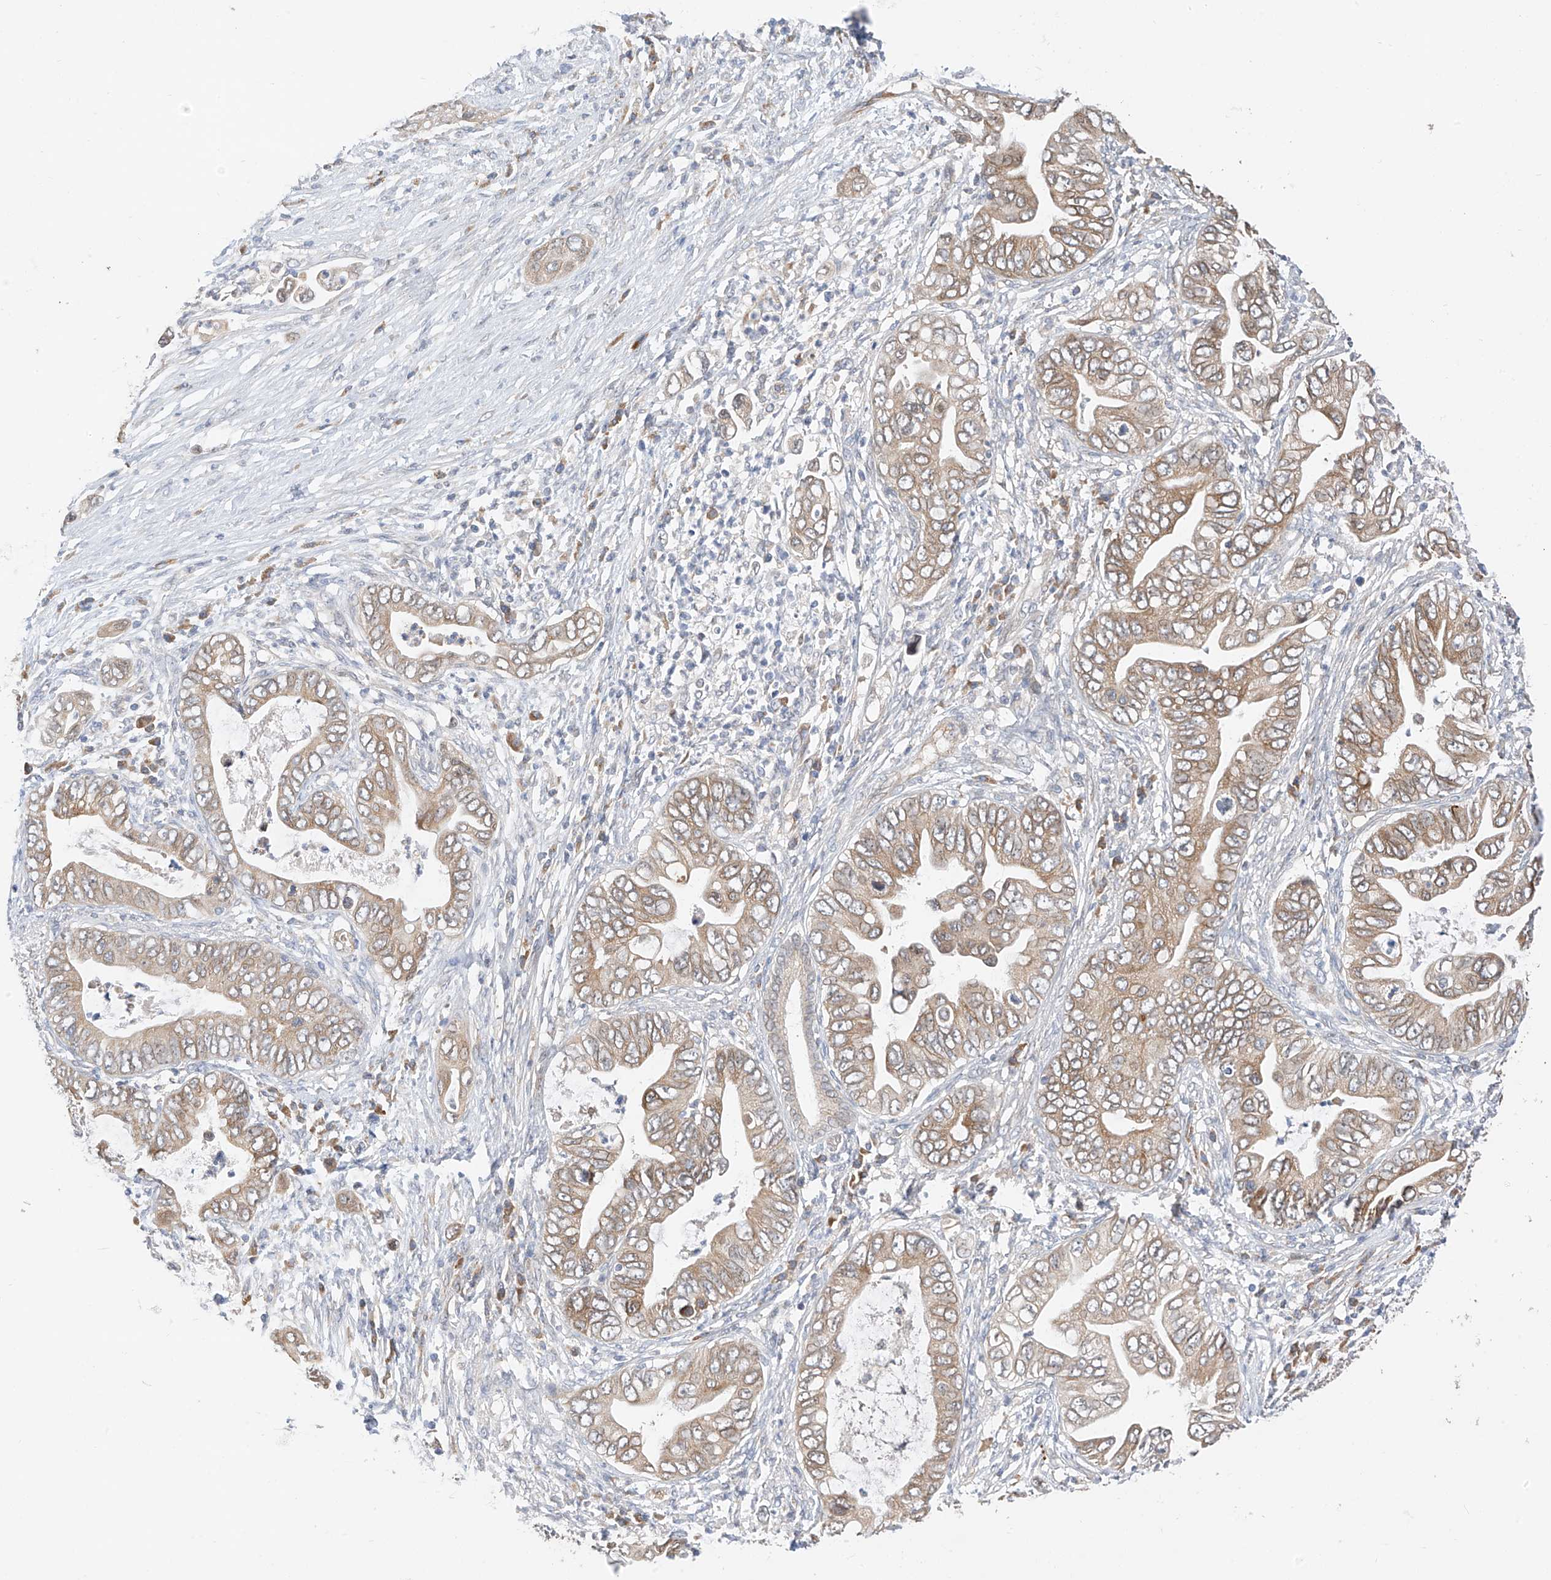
{"staining": {"intensity": "weak", "quantity": ">75%", "location": "cytoplasmic/membranous"}, "tissue": "pancreatic cancer", "cell_type": "Tumor cells", "image_type": "cancer", "snomed": [{"axis": "morphology", "description": "Adenocarcinoma, NOS"}, {"axis": "topography", "description": "Pancreas"}], "caption": "Immunohistochemical staining of human pancreatic cancer (adenocarcinoma) reveals weak cytoplasmic/membranous protein staining in about >75% of tumor cells. The protein is shown in brown color, while the nuclei are stained blue.", "gene": "PPA2", "patient": {"sex": "male", "age": 75}}